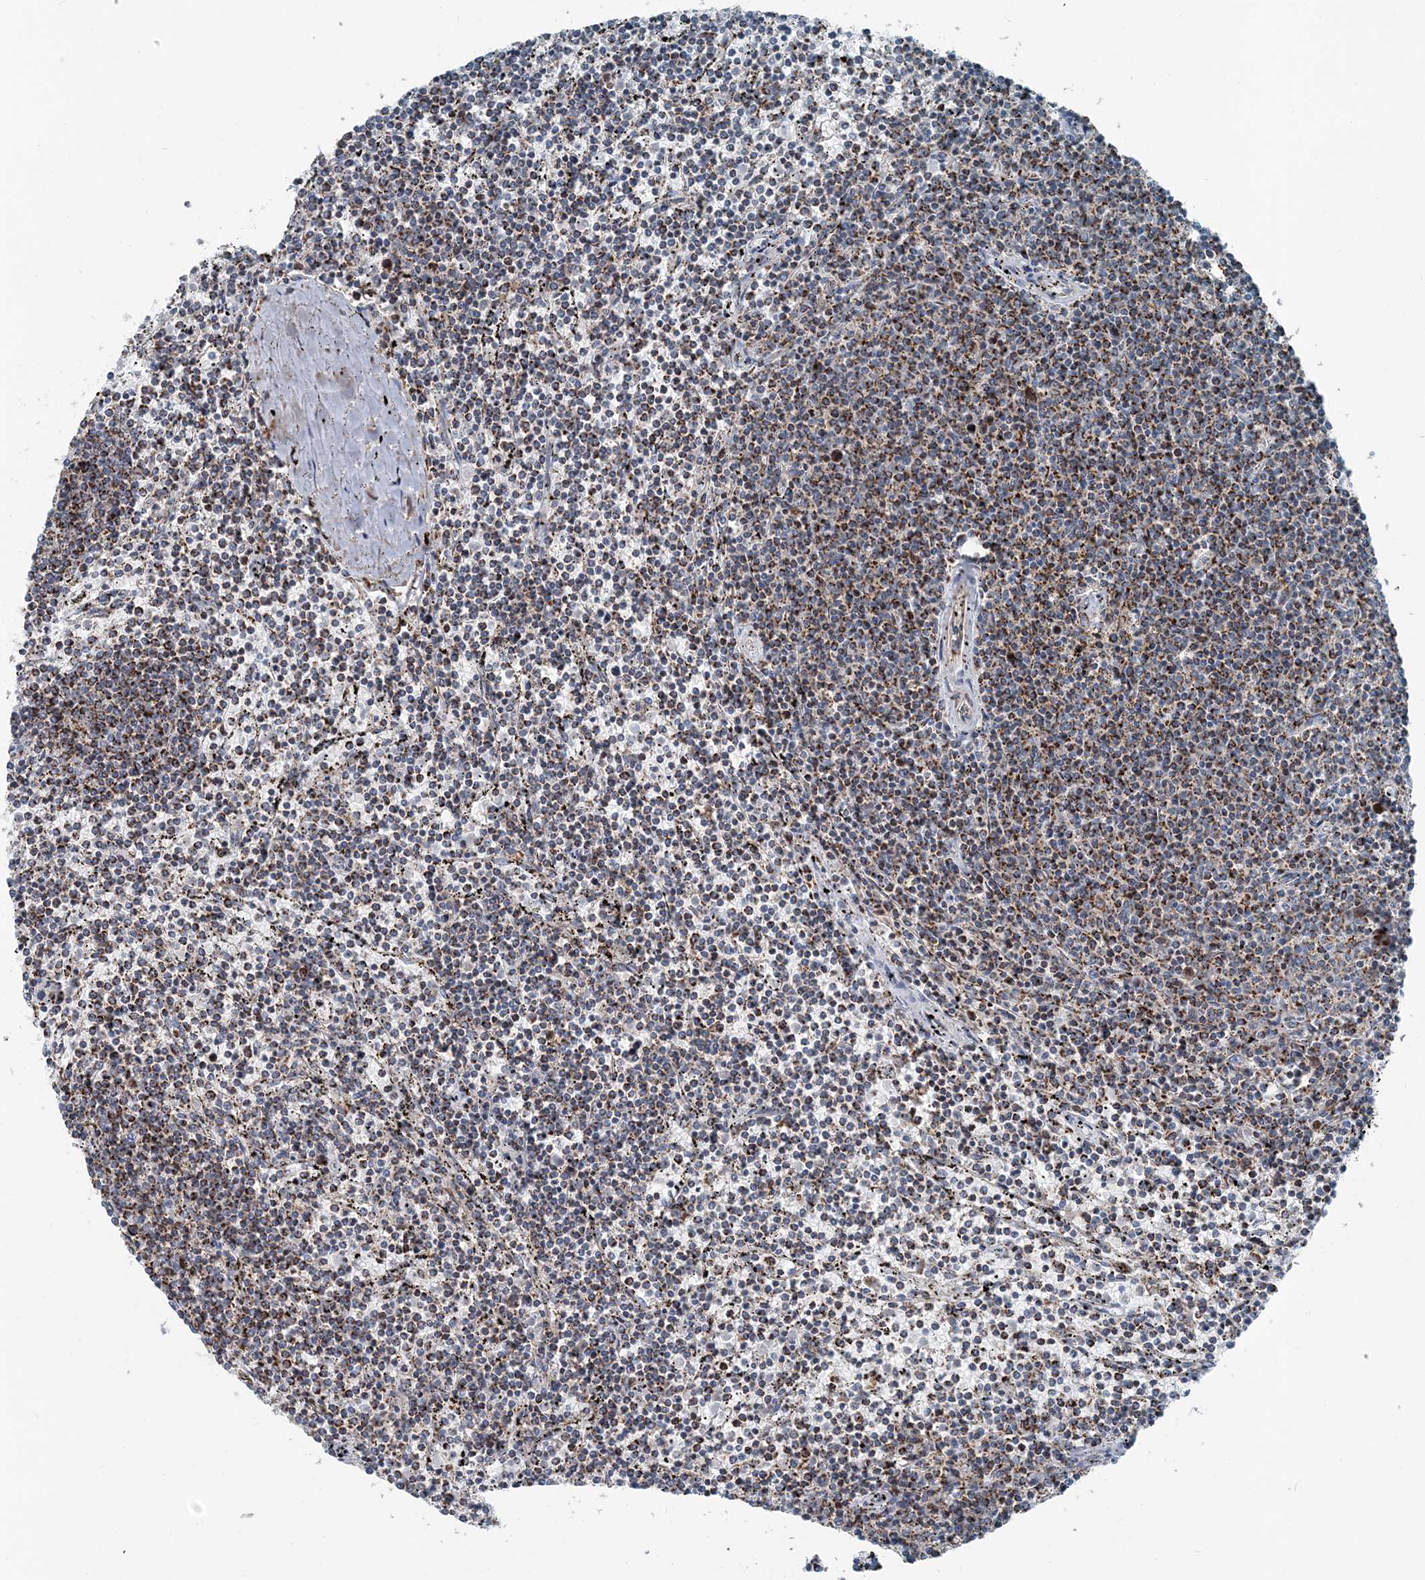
{"staining": {"intensity": "moderate", "quantity": "25%-75%", "location": "cytoplasmic/membranous"}, "tissue": "lymphoma", "cell_type": "Tumor cells", "image_type": "cancer", "snomed": [{"axis": "morphology", "description": "Malignant lymphoma, non-Hodgkin's type, Low grade"}, {"axis": "topography", "description": "Spleen"}], "caption": "Protein analysis of malignant lymphoma, non-Hodgkin's type (low-grade) tissue displays moderate cytoplasmic/membranous positivity in about 25%-75% of tumor cells. (DAB IHC, brown staining for protein, blue staining for nuclei).", "gene": "INTU", "patient": {"sex": "female", "age": 50}}